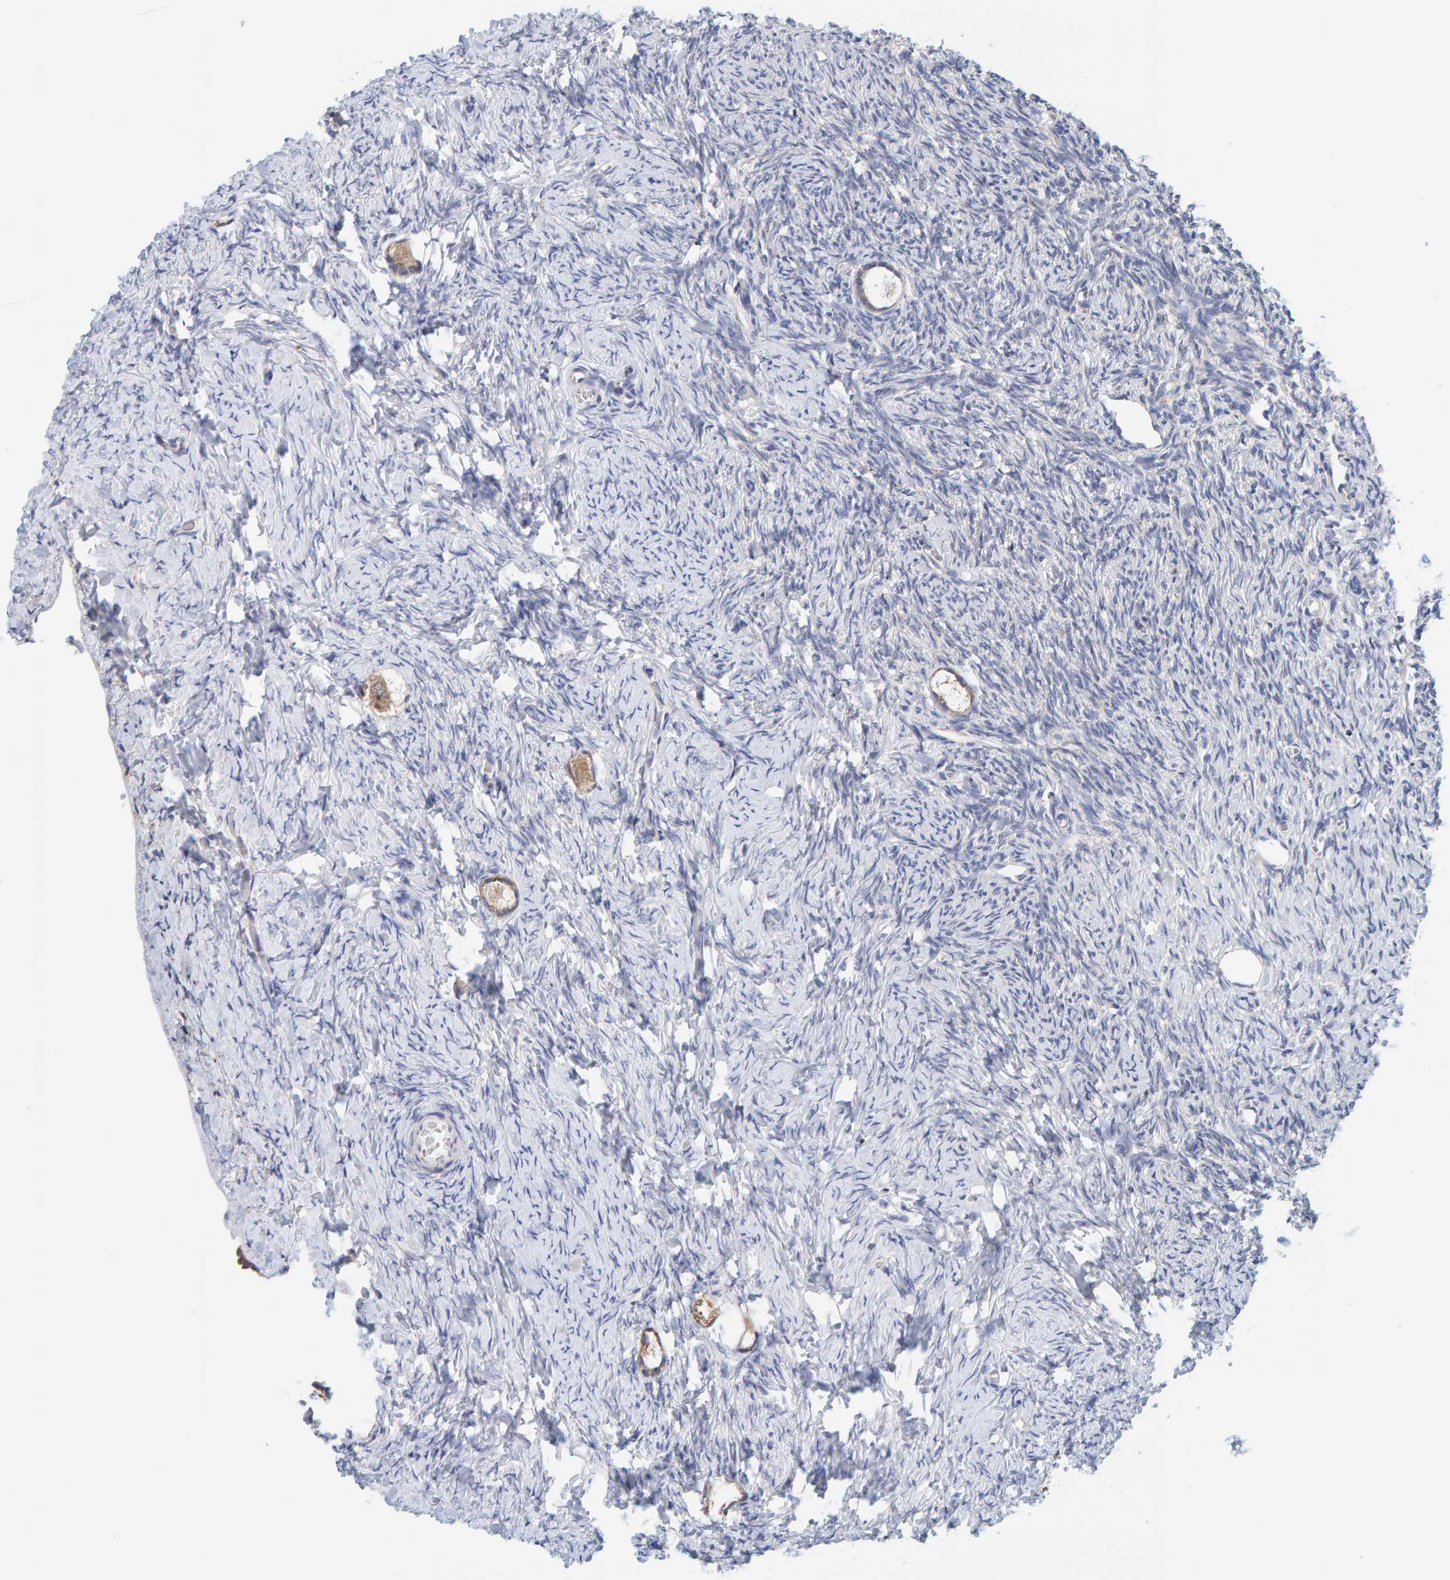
{"staining": {"intensity": "moderate", "quantity": ">75%", "location": "cytoplasmic/membranous"}, "tissue": "ovary", "cell_type": "Follicle cells", "image_type": "normal", "snomed": [{"axis": "morphology", "description": "Normal tissue, NOS"}, {"axis": "topography", "description": "Ovary"}], "caption": "Ovary stained with immunohistochemistry shows moderate cytoplasmic/membranous positivity in about >75% of follicle cells.", "gene": "SGPL1", "patient": {"sex": "female", "age": 27}}